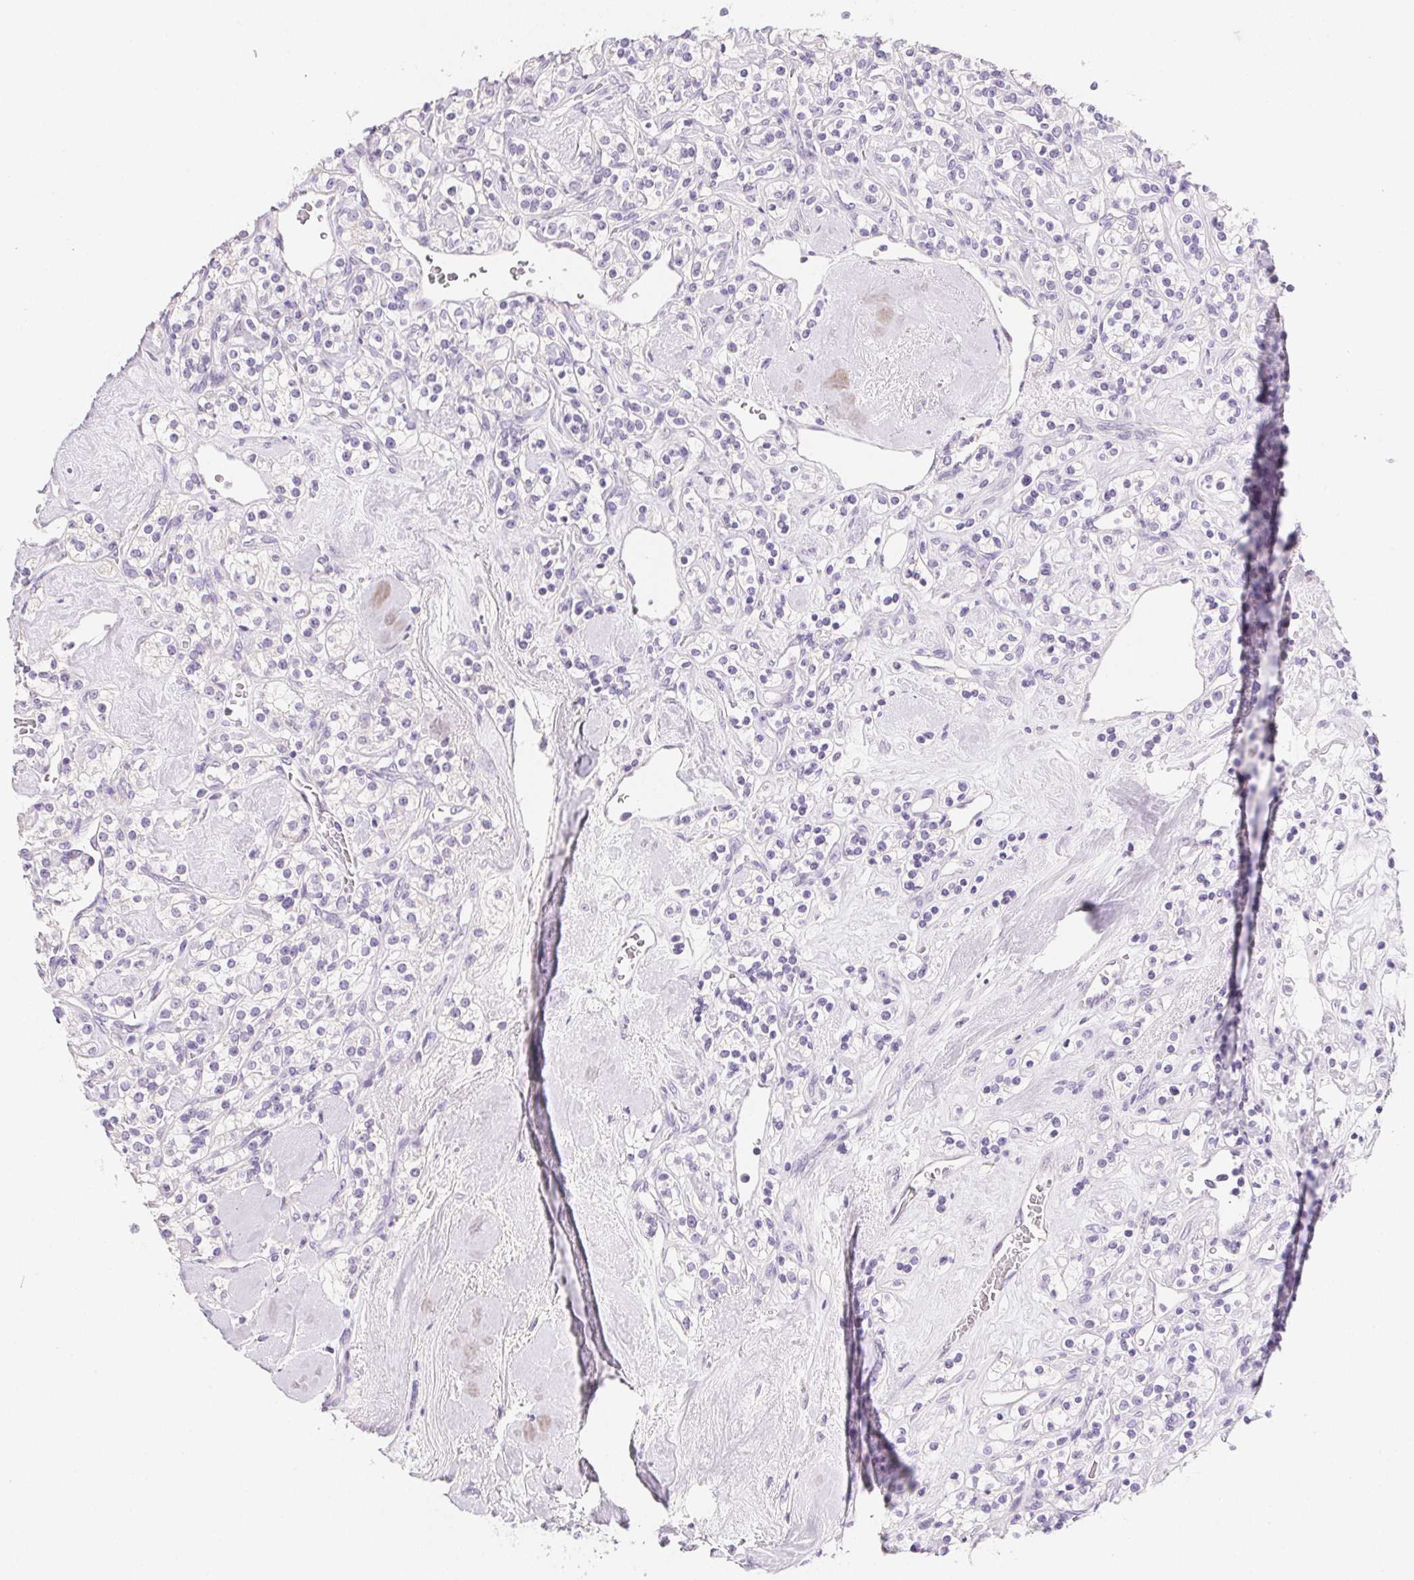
{"staining": {"intensity": "negative", "quantity": "none", "location": "none"}, "tissue": "renal cancer", "cell_type": "Tumor cells", "image_type": "cancer", "snomed": [{"axis": "morphology", "description": "Adenocarcinoma, NOS"}, {"axis": "topography", "description": "Kidney"}], "caption": "Immunohistochemistry (IHC) of renal cancer exhibits no staining in tumor cells.", "gene": "AQP5", "patient": {"sex": "male", "age": 77}}